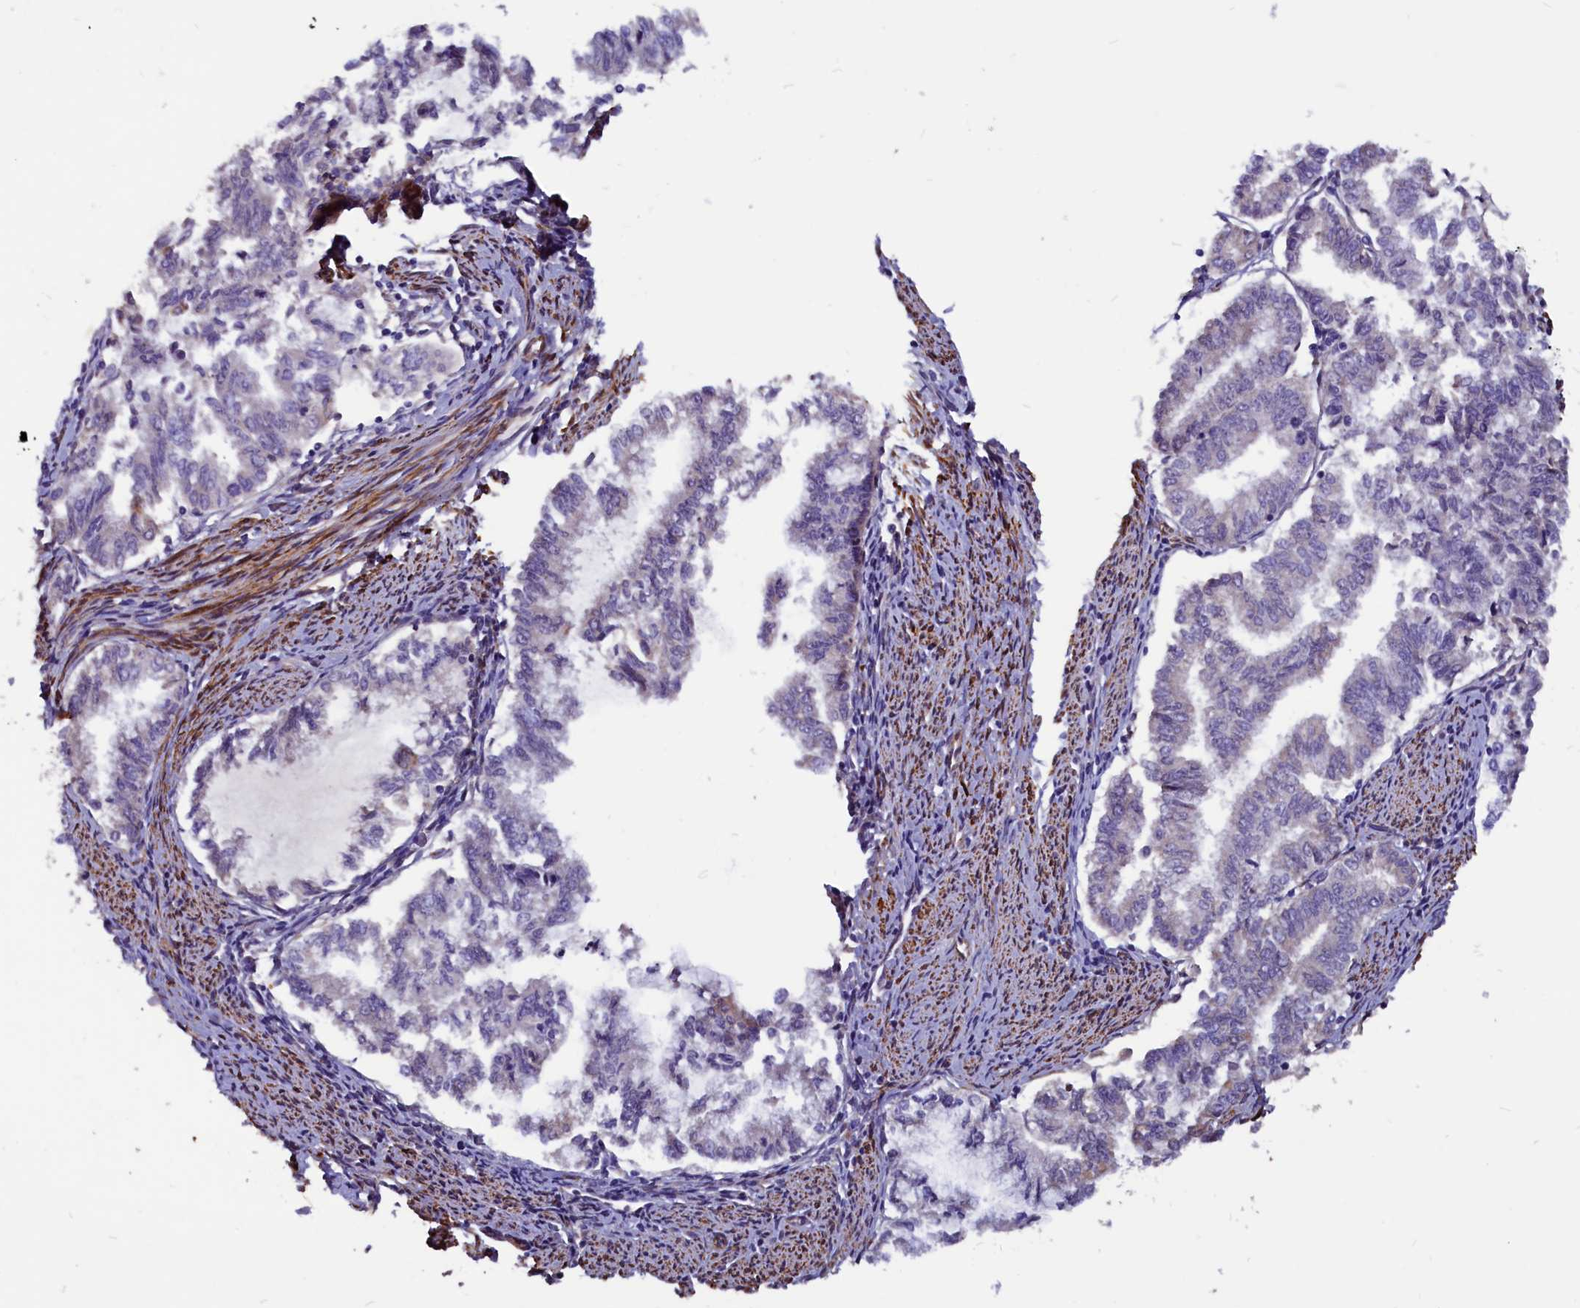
{"staining": {"intensity": "negative", "quantity": "none", "location": "none"}, "tissue": "endometrial cancer", "cell_type": "Tumor cells", "image_type": "cancer", "snomed": [{"axis": "morphology", "description": "Adenocarcinoma, NOS"}, {"axis": "topography", "description": "Endometrium"}], "caption": "Immunohistochemical staining of human endometrial cancer shows no significant expression in tumor cells.", "gene": "ZNF749", "patient": {"sex": "female", "age": 79}}